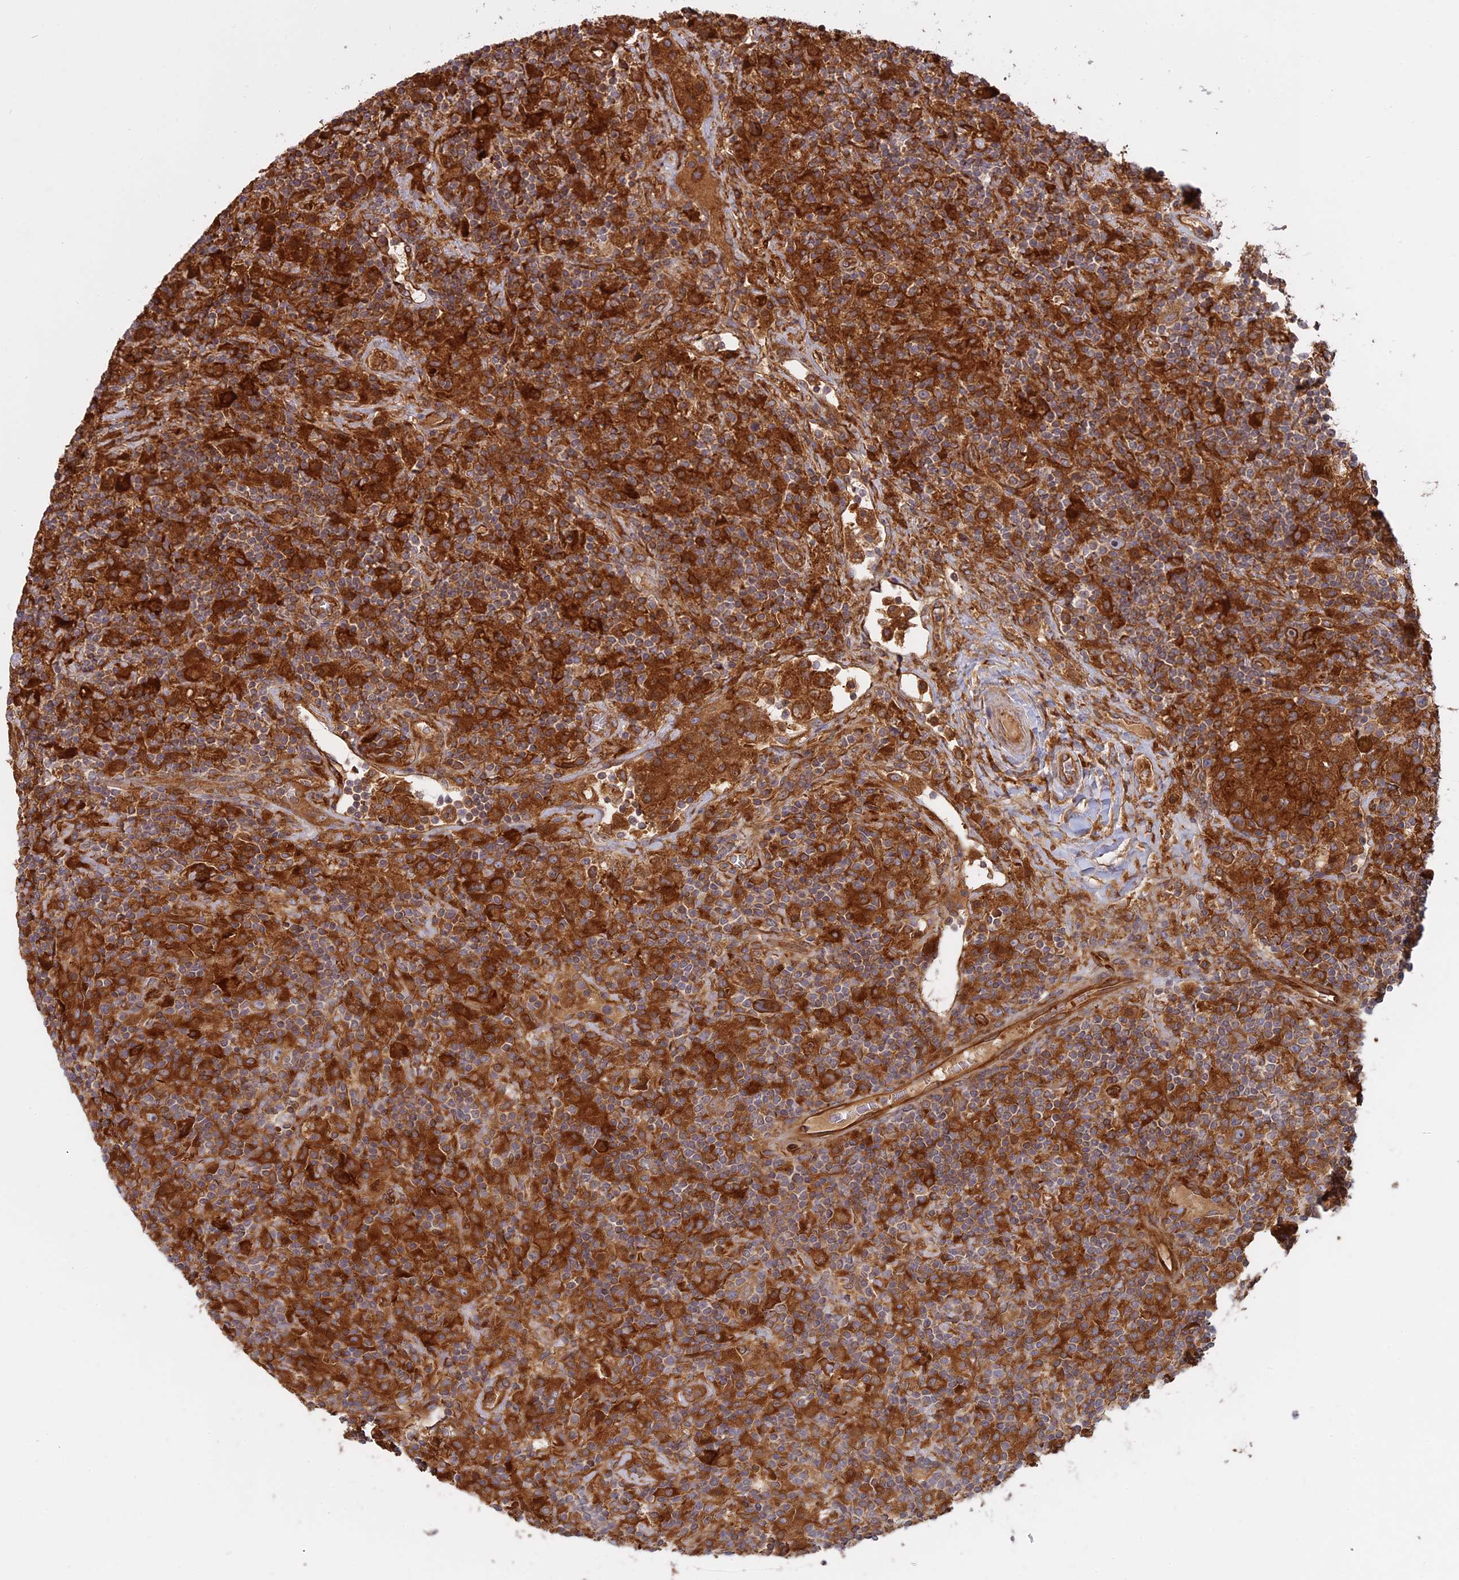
{"staining": {"intensity": "strong", "quantity": ">75%", "location": "cytoplasmic/membranous"}, "tissue": "lymphoma", "cell_type": "Tumor cells", "image_type": "cancer", "snomed": [{"axis": "morphology", "description": "Hodgkin's disease, NOS"}, {"axis": "topography", "description": "Lymph node"}], "caption": "This is a histology image of IHC staining of Hodgkin's disease, which shows strong expression in the cytoplasmic/membranous of tumor cells.", "gene": "TMEM208", "patient": {"sex": "male", "age": 70}}